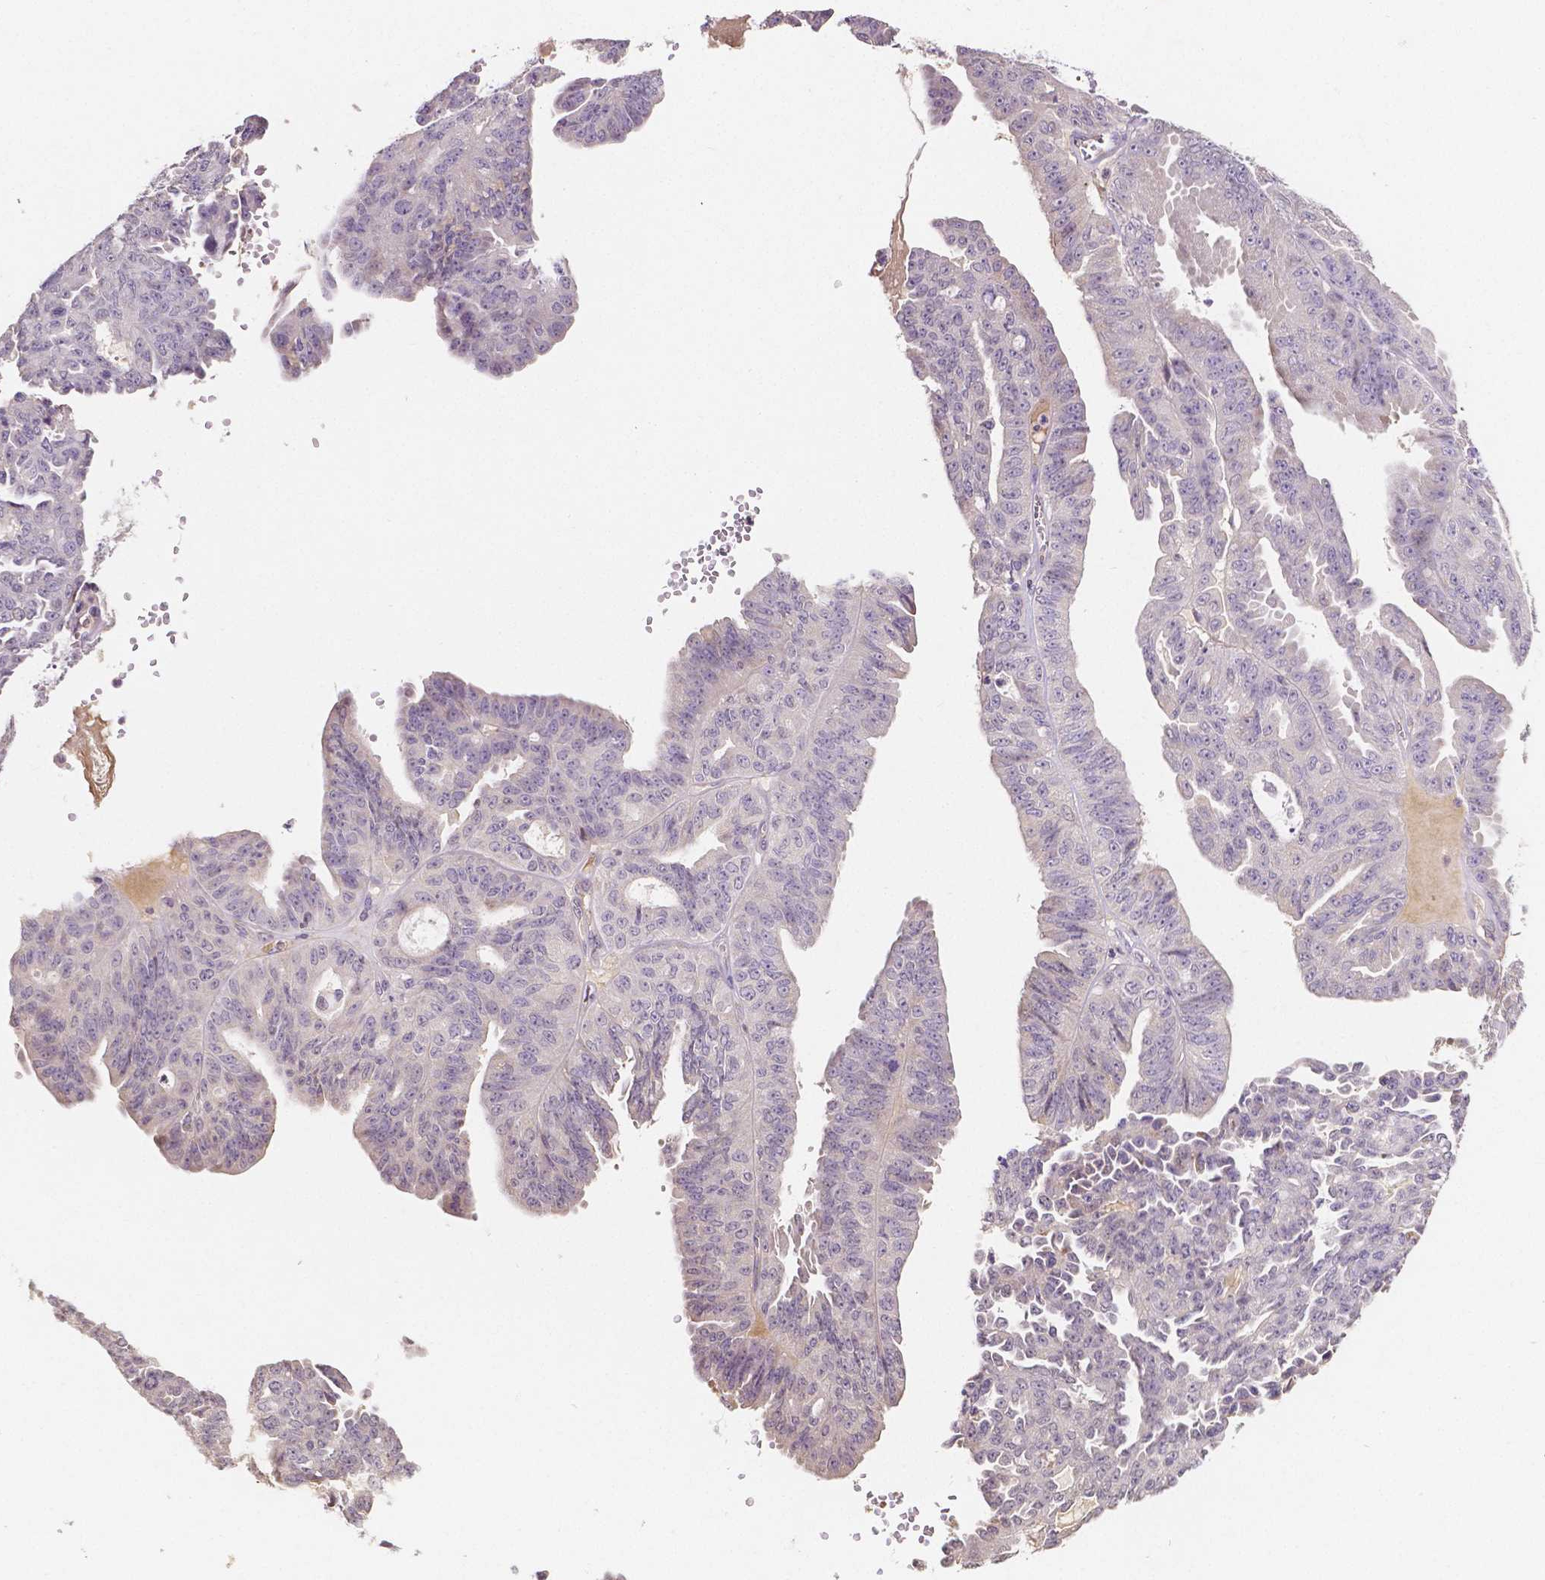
{"staining": {"intensity": "negative", "quantity": "none", "location": "none"}, "tissue": "ovarian cancer", "cell_type": "Tumor cells", "image_type": "cancer", "snomed": [{"axis": "morphology", "description": "Cystadenocarcinoma, serous, NOS"}, {"axis": "topography", "description": "Ovary"}], "caption": "Image shows no protein staining in tumor cells of serous cystadenocarcinoma (ovarian) tissue.", "gene": "ELAVL2", "patient": {"sex": "female", "age": 71}}